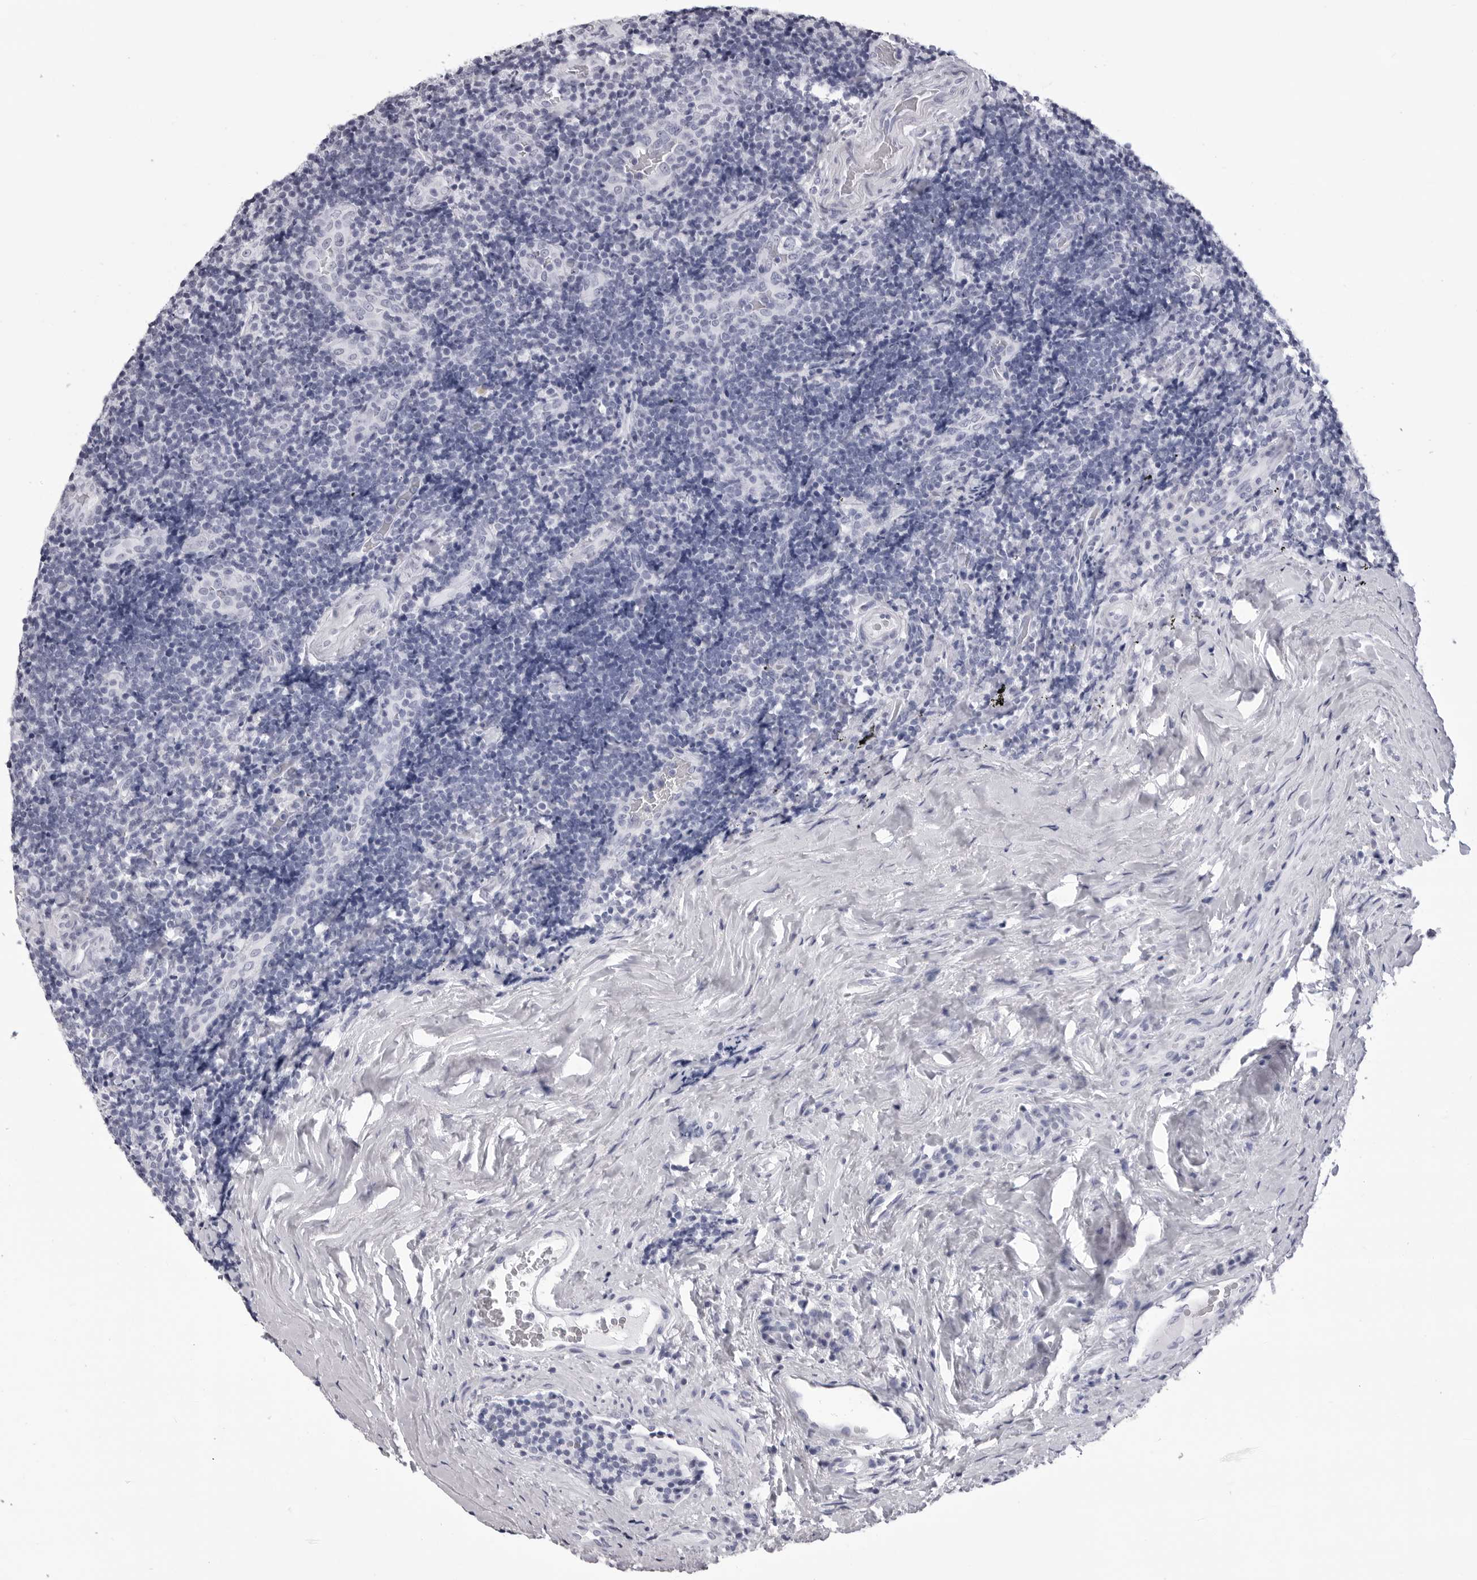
{"staining": {"intensity": "negative", "quantity": "none", "location": "none"}, "tissue": "lymphoma", "cell_type": "Tumor cells", "image_type": "cancer", "snomed": [{"axis": "morphology", "description": "Malignant lymphoma, non-Hodgkin's type, High grade"}, {"axis": "topography", "description": "Tonsil"}], "caption": "High magnification brightfield microscopy of lymphoma stained with DAB (3,3'-diaminobenzidine) (brown) and counterstained with hematoxylin (blue): tumor cells show no significant staining.", "gene": "LGALS4", "patient": {"sex": "female", "age": 36}}